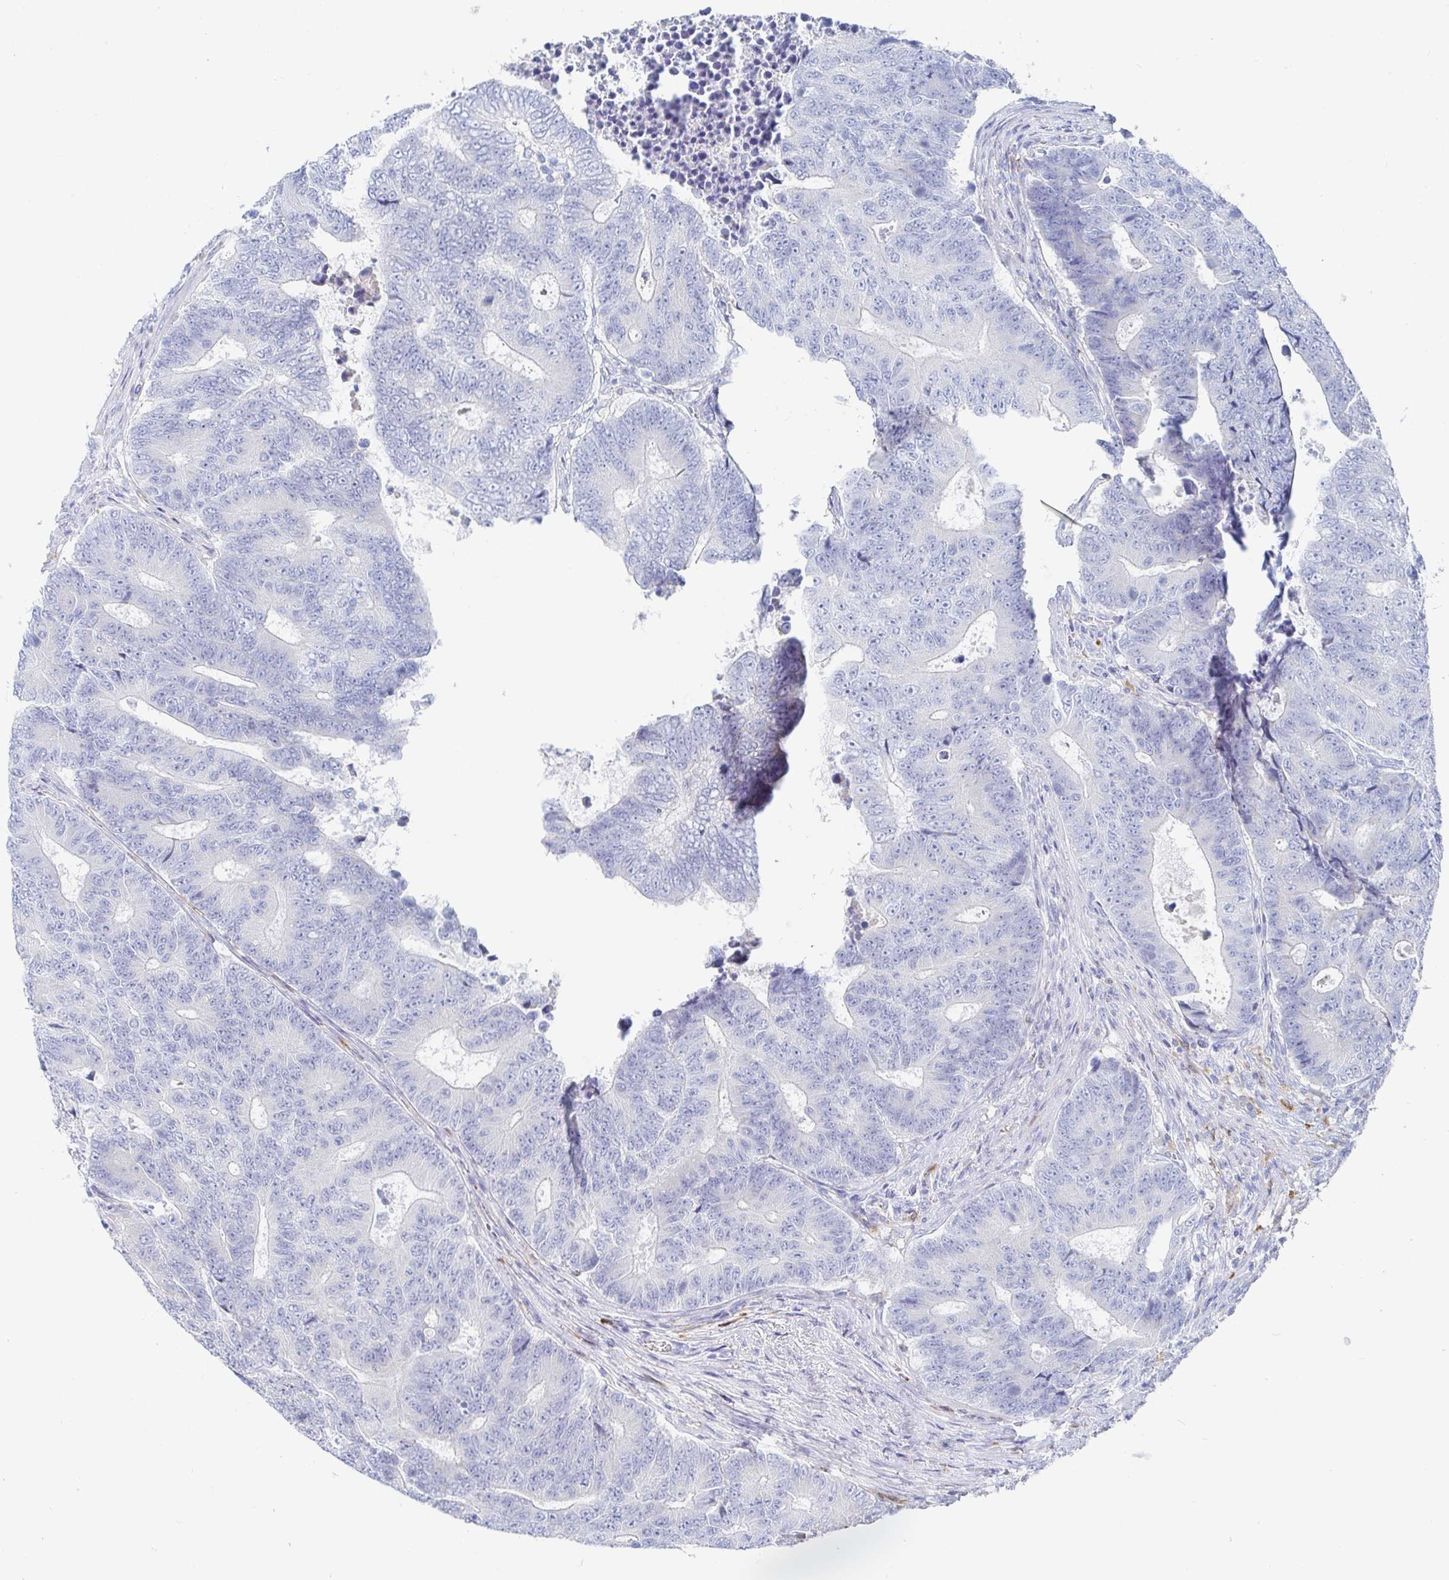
{"staining": {"intensity": "negative", "quantity": "none", "location": "none"}, "tissue": "colorectal cancer", "cell_type": "Tumor cells", "image_type": "cancer", "snomed": [{"axis": "morphology", "description": "Adenocarcinoma, NOS"}, {"axis": "topography", "description": "Colon"}], "caption": "IHC micrograph of neoplastic tissue: human adenocarcinoma (colorectal) stained with DAB (3,3'-diaminobenzidine) displays no significant protein staining in tumor cells. The staining is performed using DAB (3,3'-diaminobenzidine) brown chromogen with nuclei counter-stained in using hematoxylin.", "gene": "OR2A4", "patient": {"sex": "female", "age": 48}}